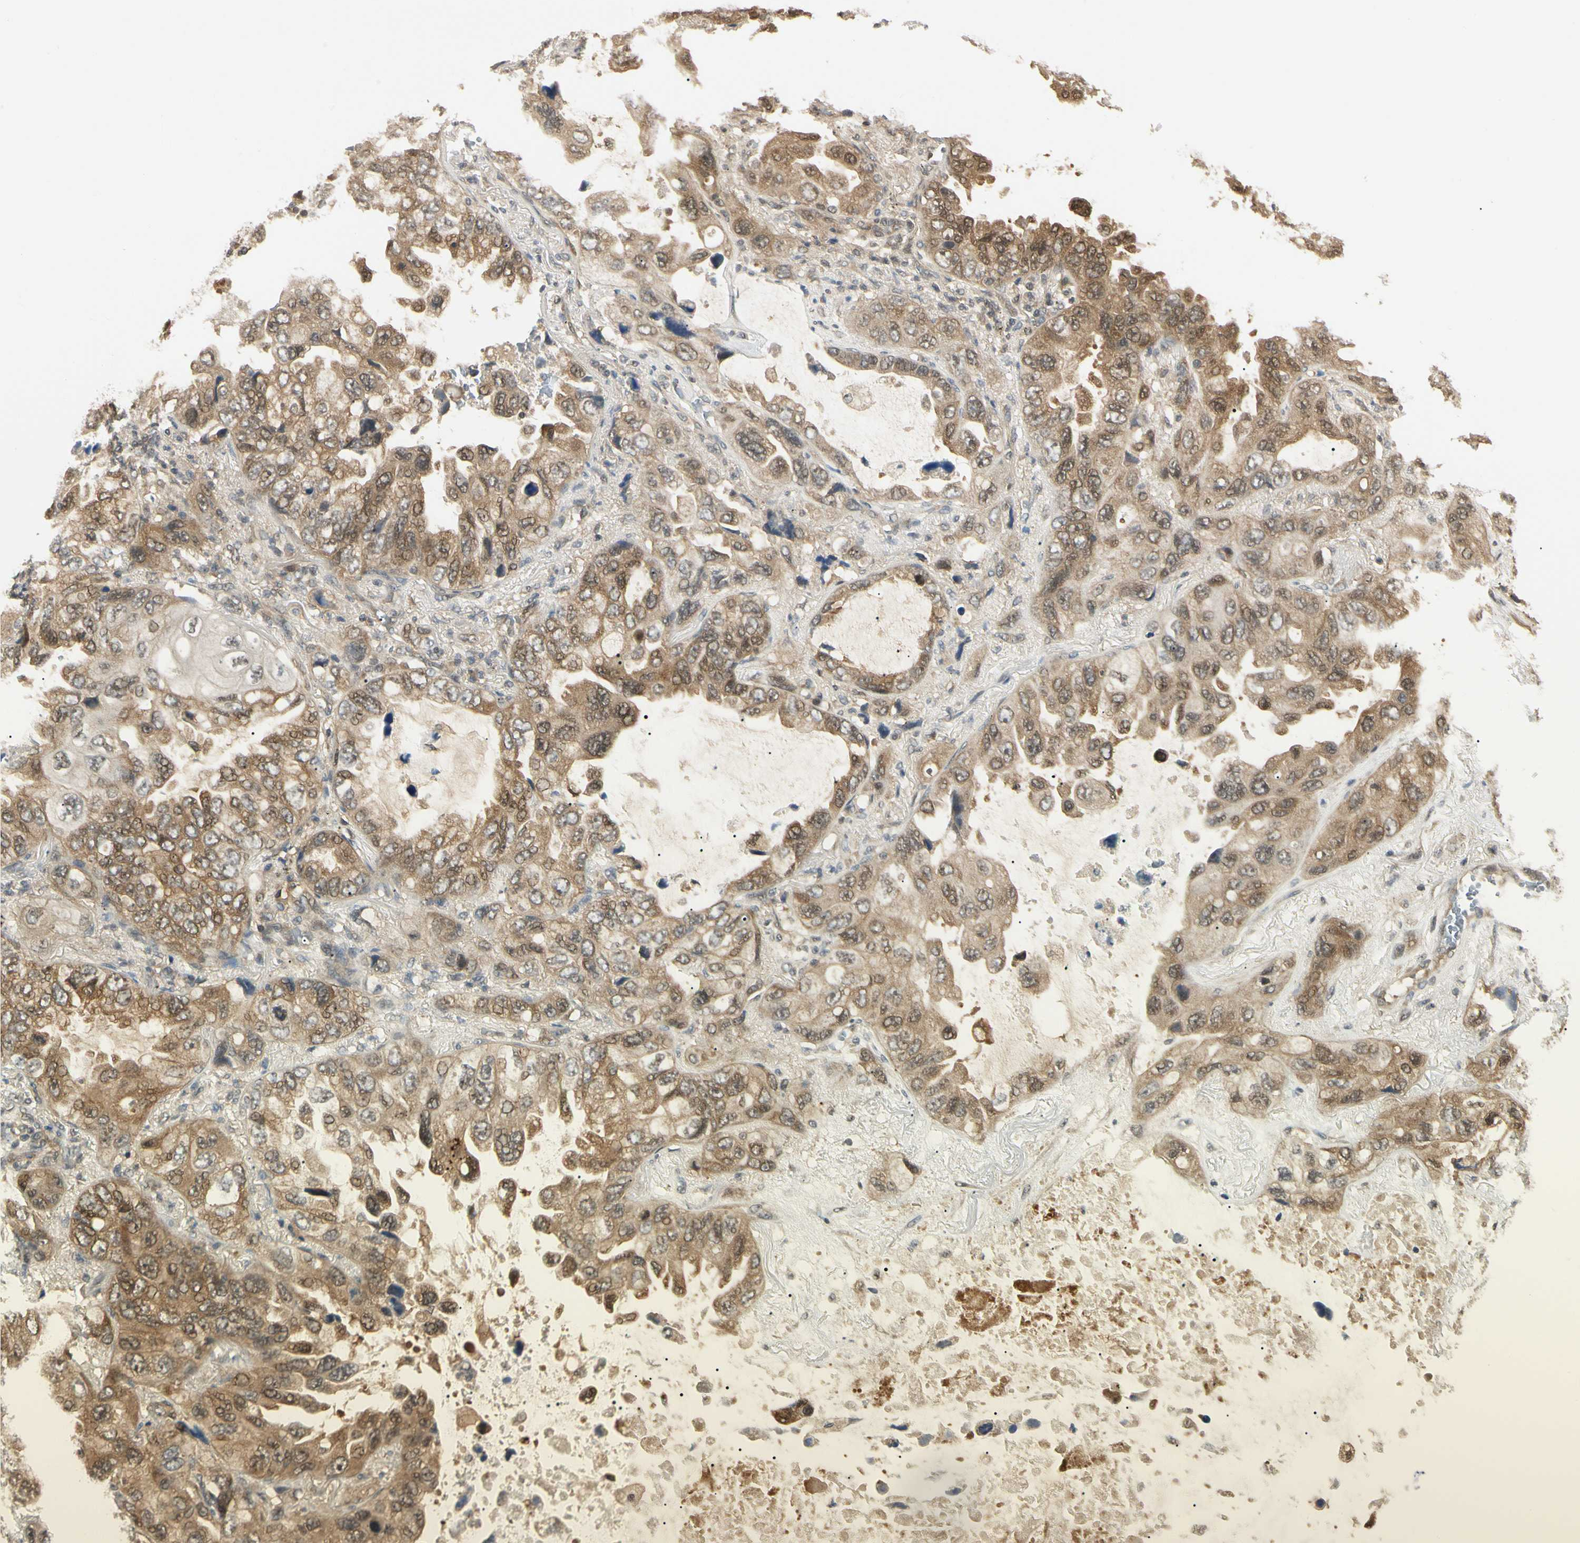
{"staining": {"intensity": "moderate", "quantity": ">75%", "location": "cytoplasmic/membranous,nuclear"}, "tissue": "lung cancer", "cell_type": "Tumor cells", "image_type": "cancer", "snomed": [{"axis": "morphology", "description": "Squamous cell carcinoma, NOS"}, {"axis": "topography", "description": "Lung"}], "caption": "Protein staining displays moderate cytoplasmic/membranous and nuclear positivity in about >75% of tumor cells in lung squamous cell carcinoma.", "gene": "UBE2Z", "patient": {"sex": "female", "age": 73}}